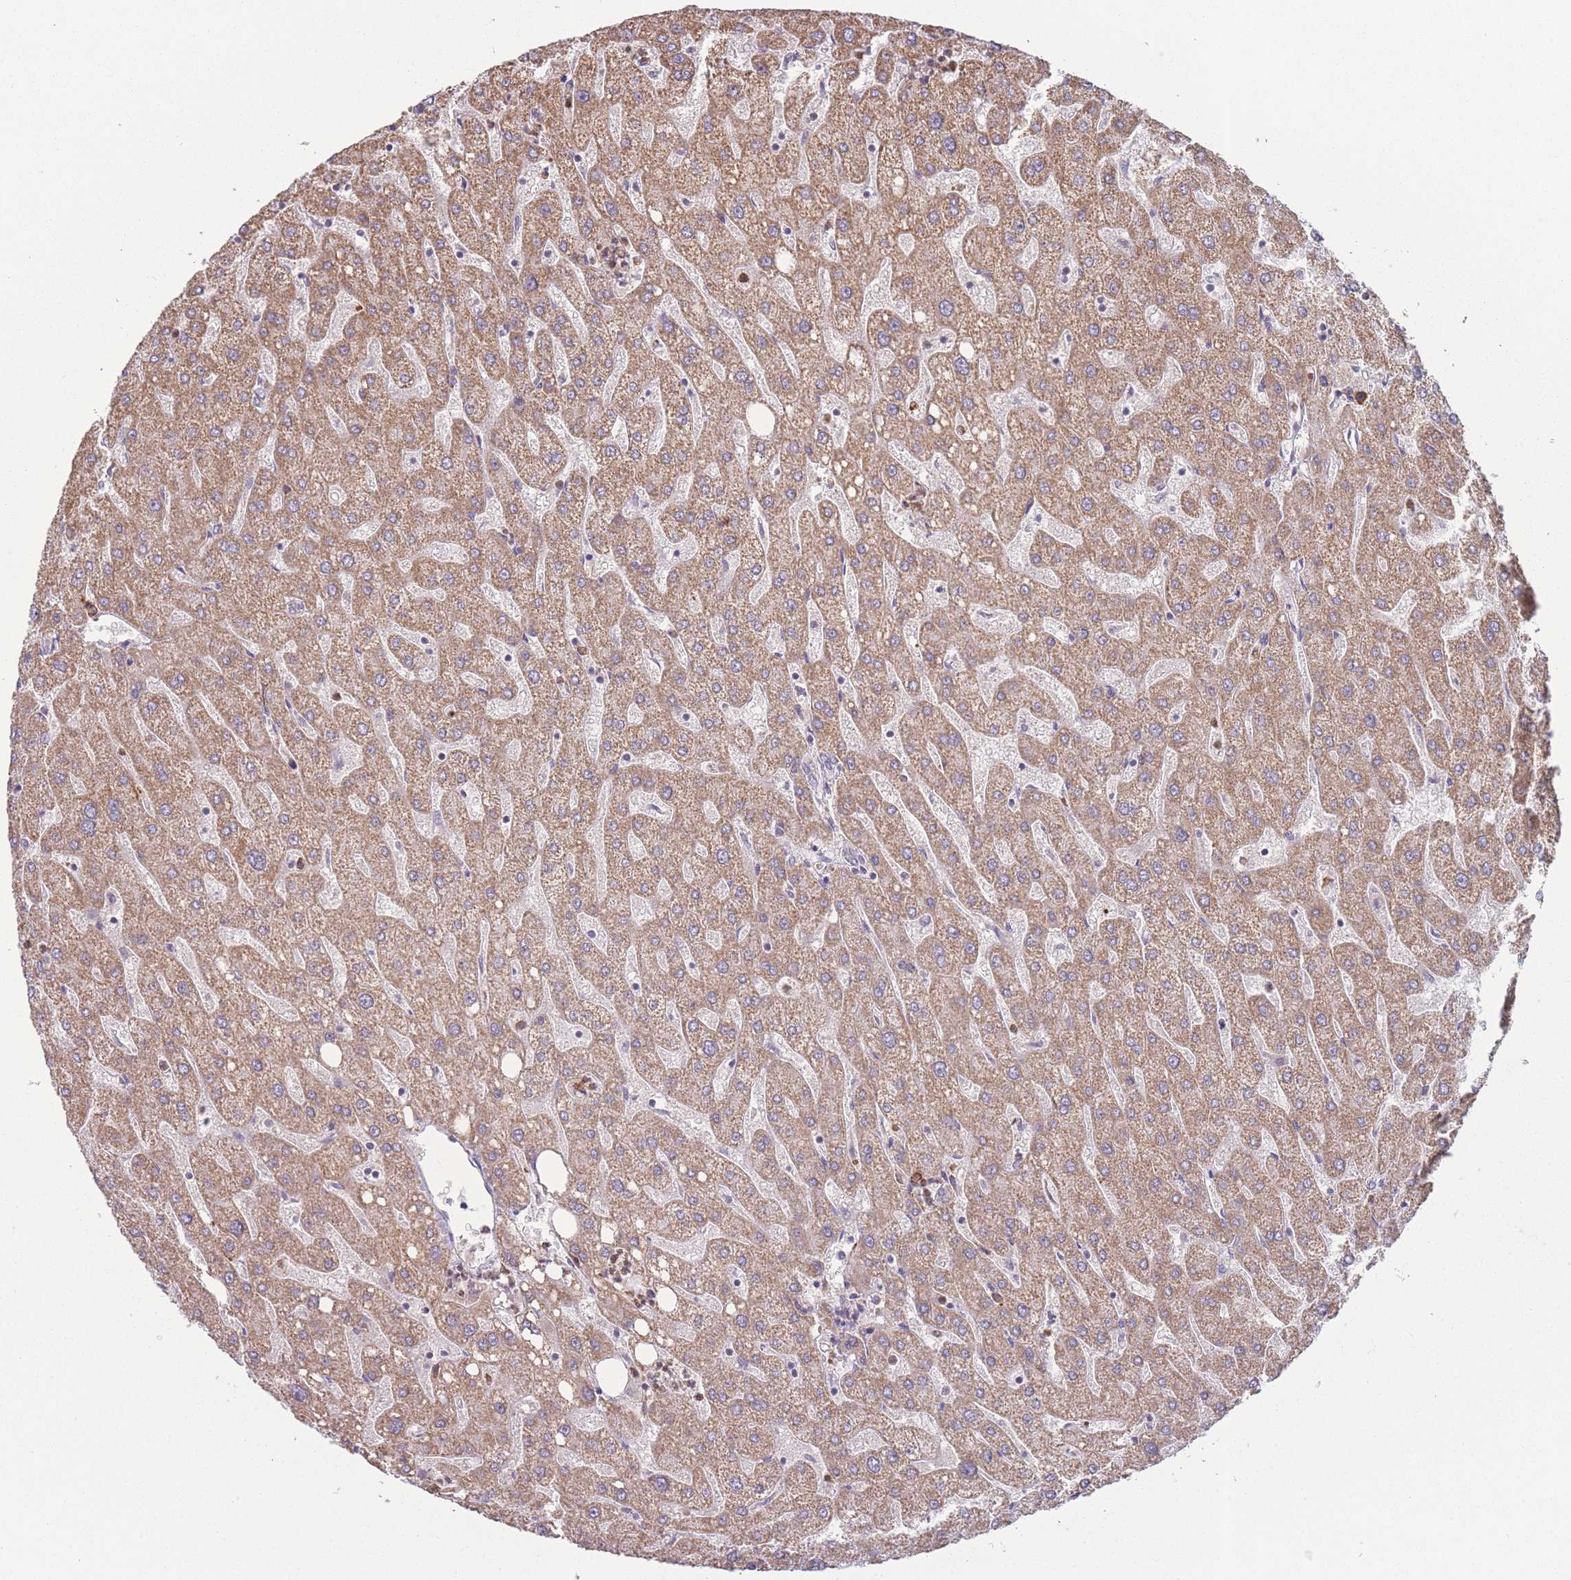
{"staining": {"intensity": "negative", "quantity": "none", "location": "none"}, "tissue": "liver", "cell_type": "Cholangiocytes", "image_type": "normal", "snomed": [{"axis": "morphology", "description": "Normal tissue, NOS"}, {"axis": "topography", "description": "Liver"}], "caption": "Immunohistochemistry (IHC) of benign human liver demonstrates no expression in cholangiocytes. (DAB (3,3'-diaminobenzidine) immunohistochemistry (IHC), high magnification).", "gene": "PRAM1", "patient": {"sex": "male", "age": 67}}